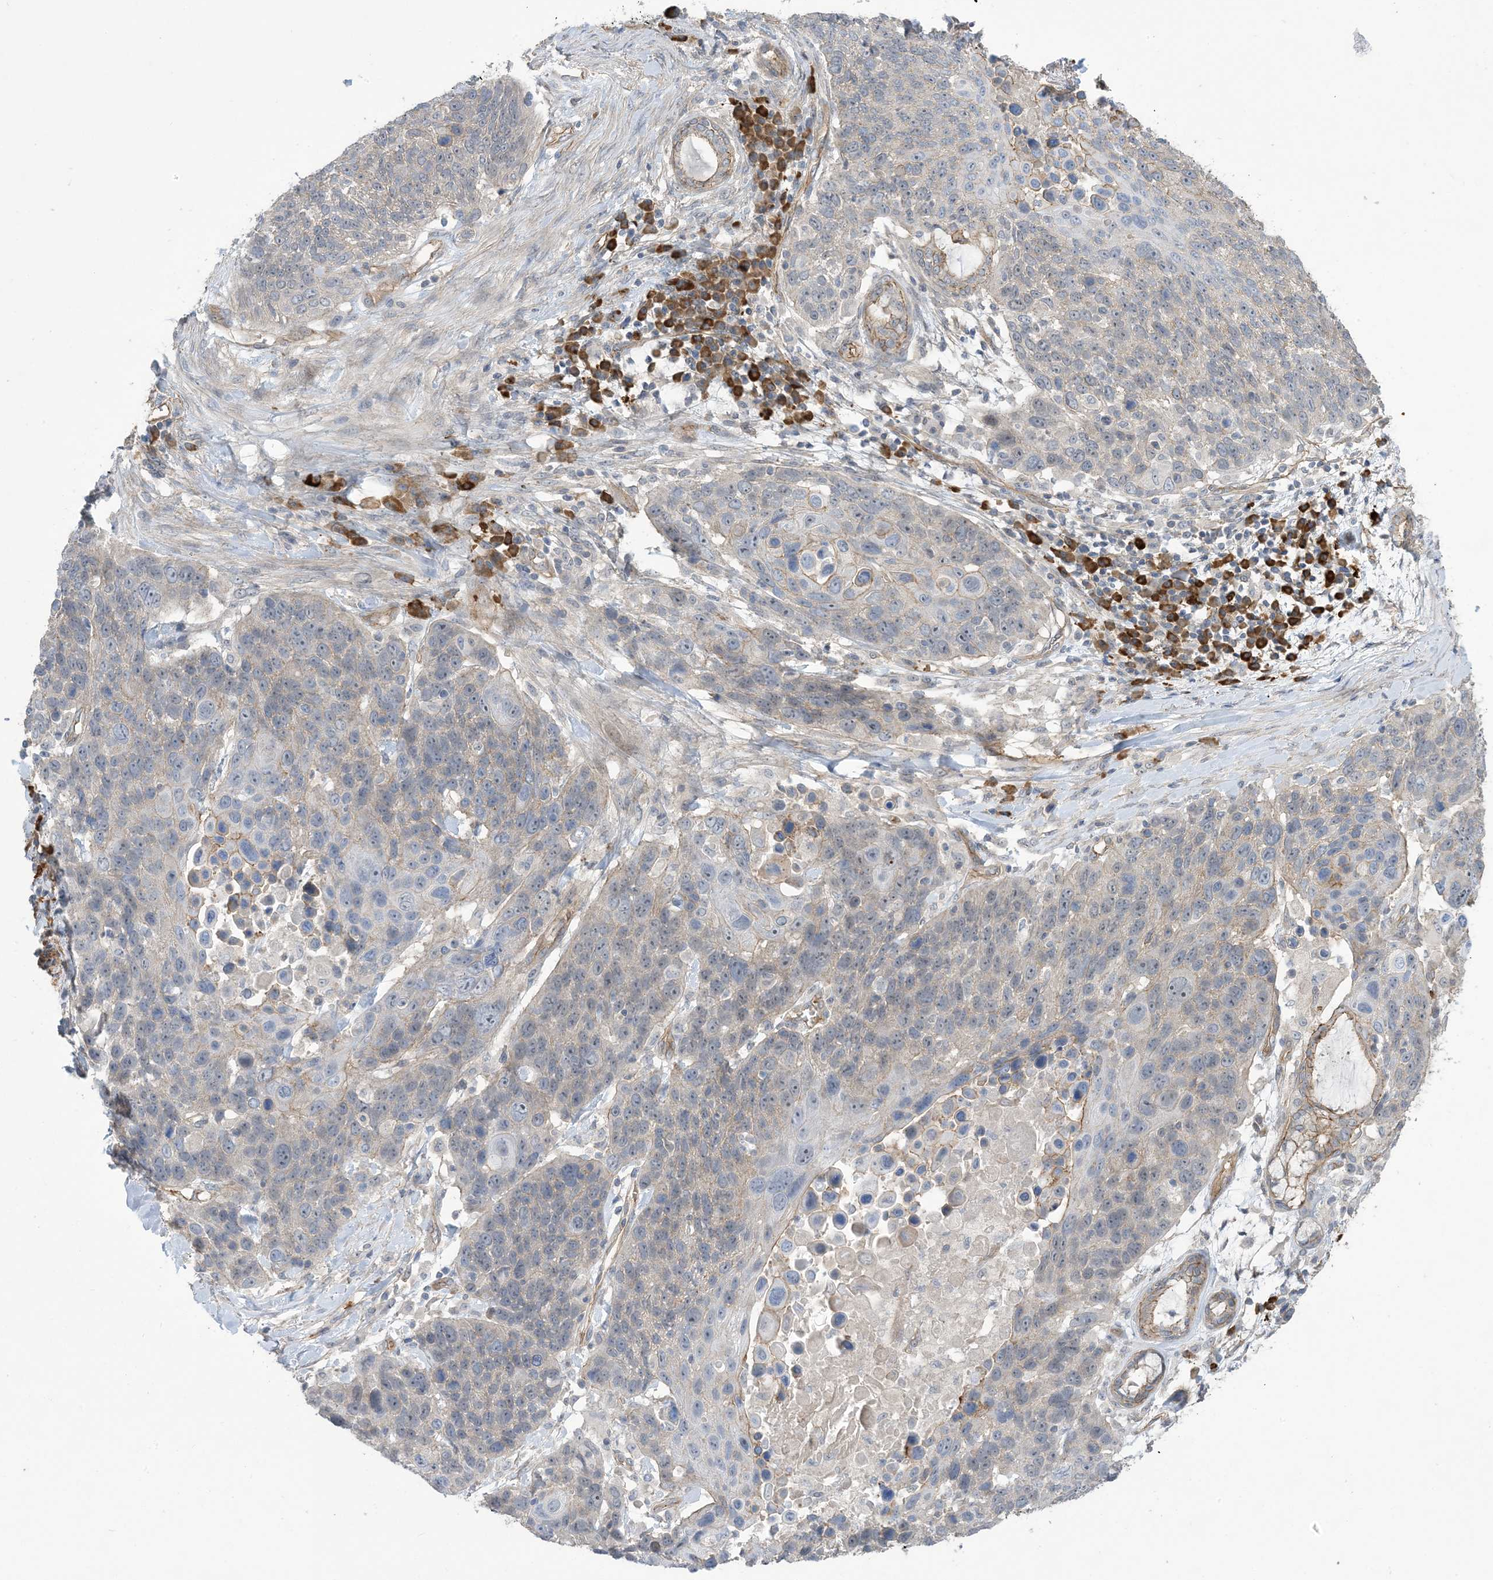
{"staining": {"intensity": "negative", "quantity": "none", "location": "none"}, "tissue": "lung cancer", "cell_type": "Tumor cells", "image_type": "cancer", "snomed": [{"axis": "morphology", "description": "Squamous cell carcinoma, NOS"}, {"axis": "topography", "description": "Lung"}], "caption": "Squamous cell carcinoma (lung) stained for a protein using immunohistochemistry (IHC) displays no expression tumor cells.", "gene": "AOC1", "patient": {"sex": "male", "age": 66}}